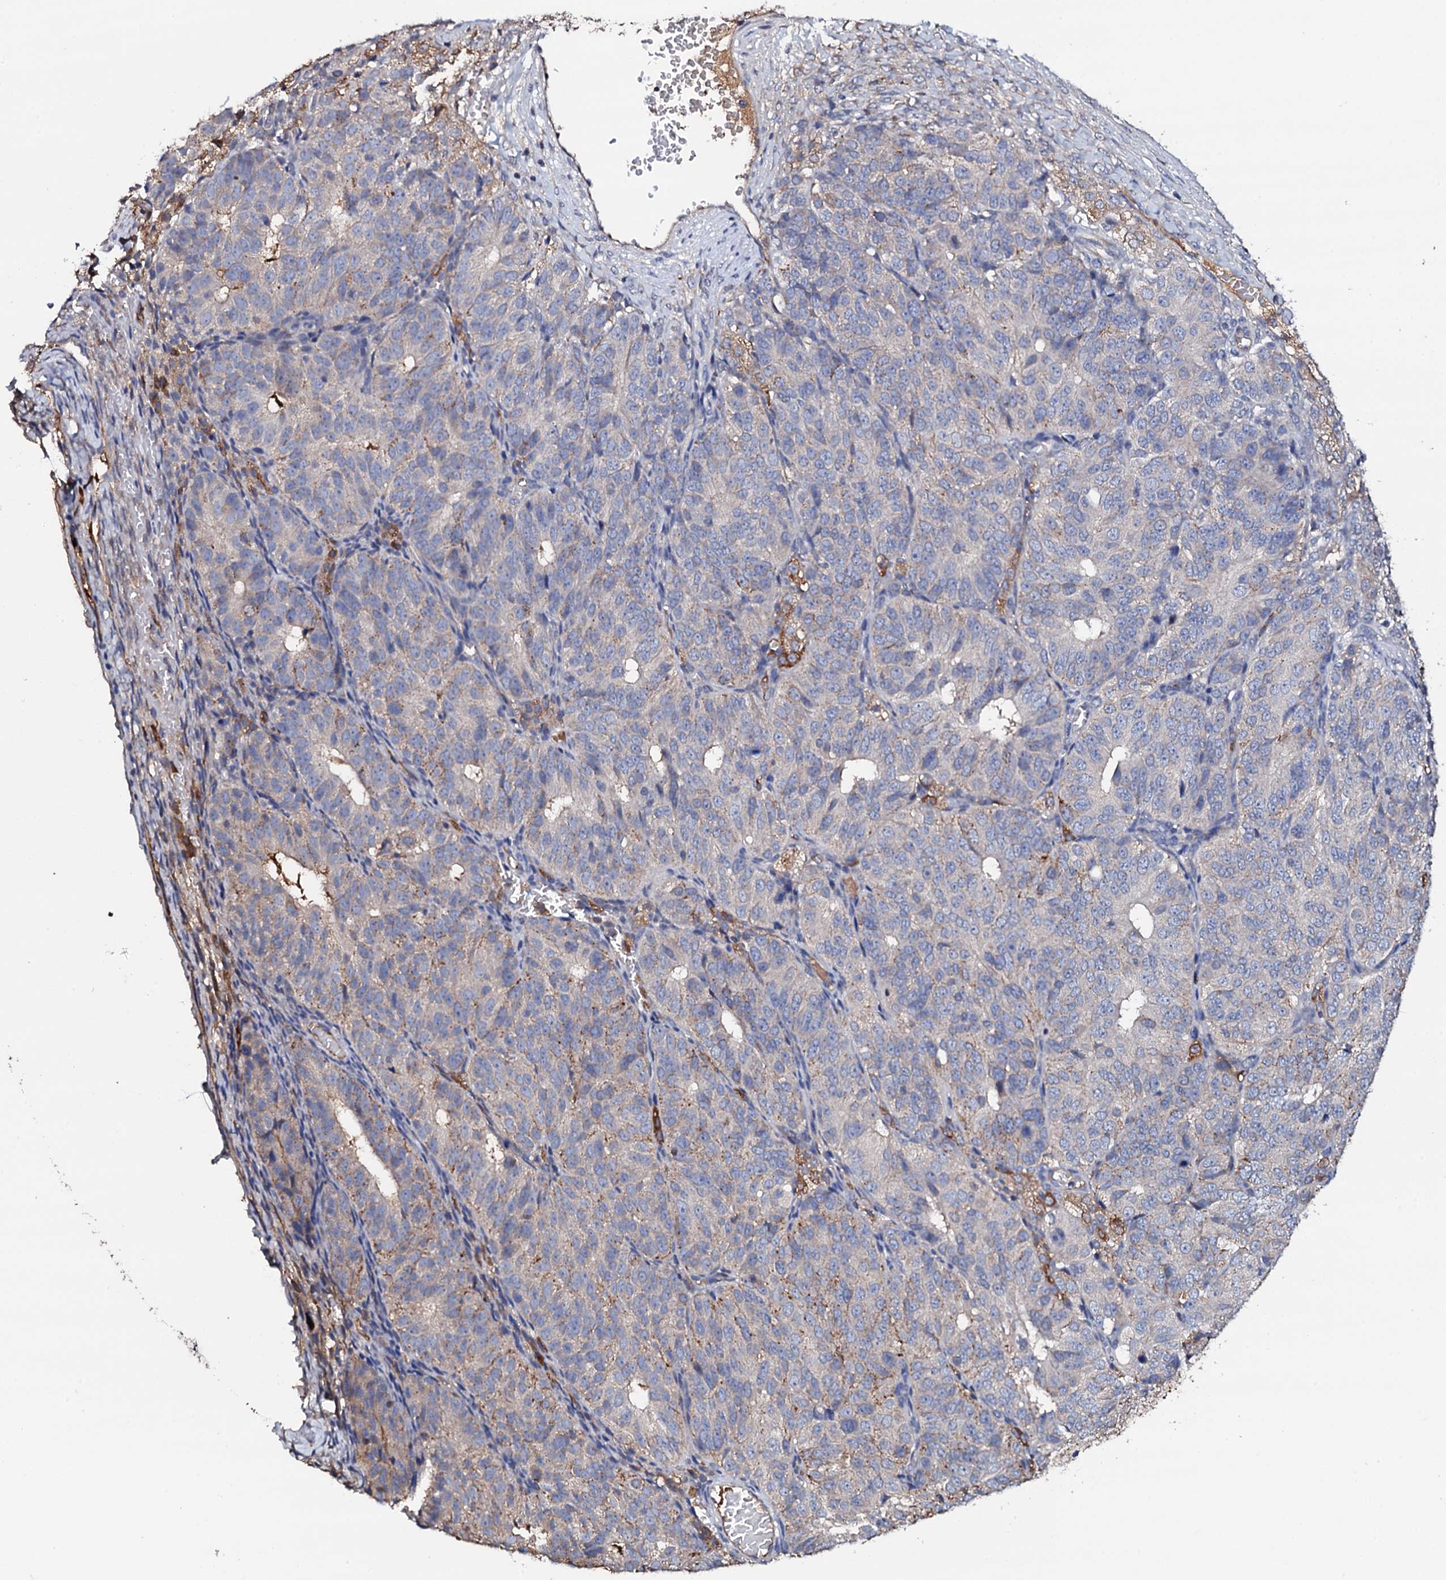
{"staining": {"intensity": "negative", "quantity": "none", "location": "none"}, "tissue": "ovarian cancer", "cell_type": "Tumor cells", "image_type": "cancer", "snomed": [{"axis": "morphology", "description": "Carcinoma, endometroid"}, {"axis": "topography", "description": "Ovary"}], "caption": "The histopathology image reveals no staining of tumor cells in ovarian cancer (endometroid carcinoma).", "gene": "TCAF2", "patient": {"sex": "female", "age": 51}}